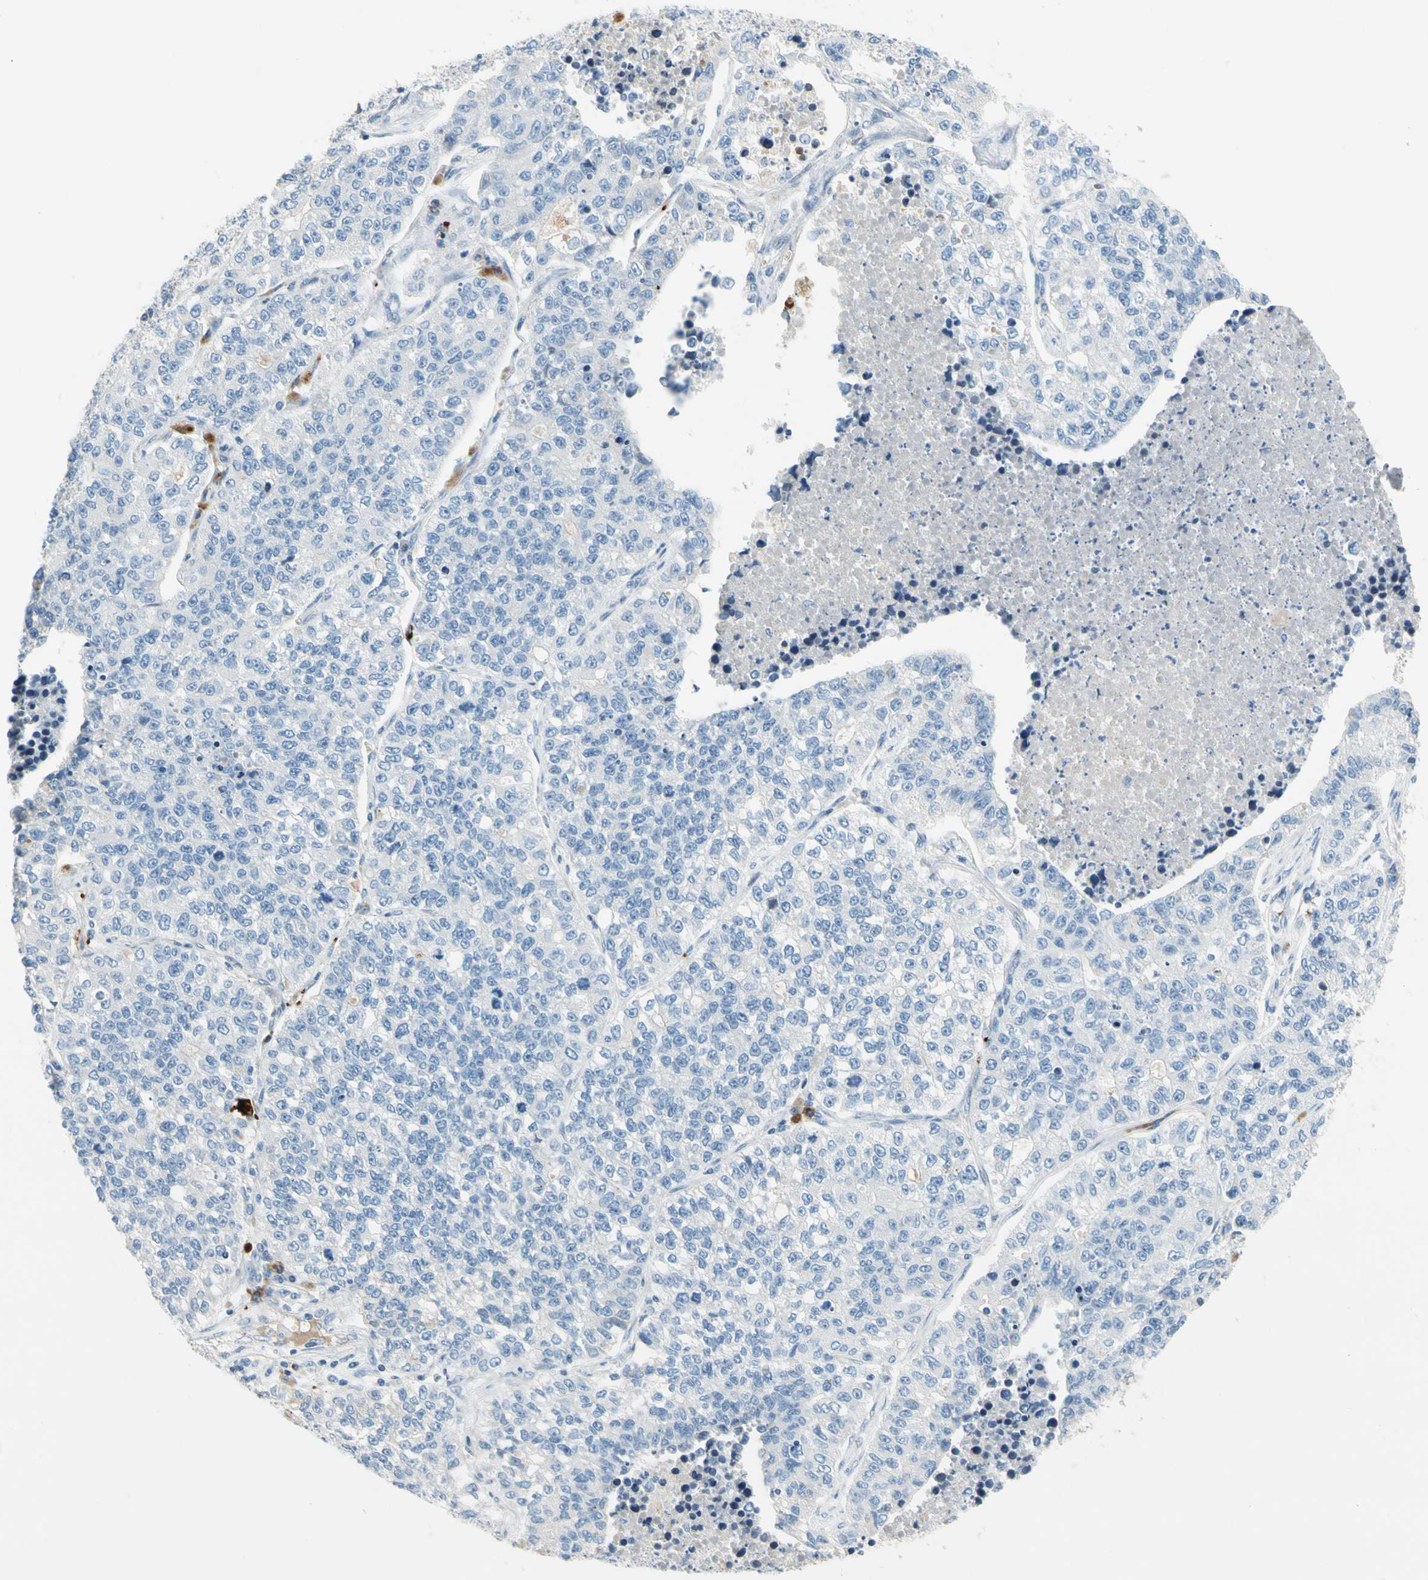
{"staining": {"intensity": "negative", "quantity": "none", "location": "none"}, "tissue": "lung cancer", "cell_type": "Tumor cells", "image_type": "cancer", "snomed": [{"axis": "morphology", "description": "Adenocarcinoma, NOS"}, {"axis": "topography", "description": "Lung"}], "caption": "A micrograph of adenocarcinoma (lung) stained for a protein shows no brown staining in tumor cells.", "gene": "PPBP", "patient": {"sex": "male", "age": 49}}